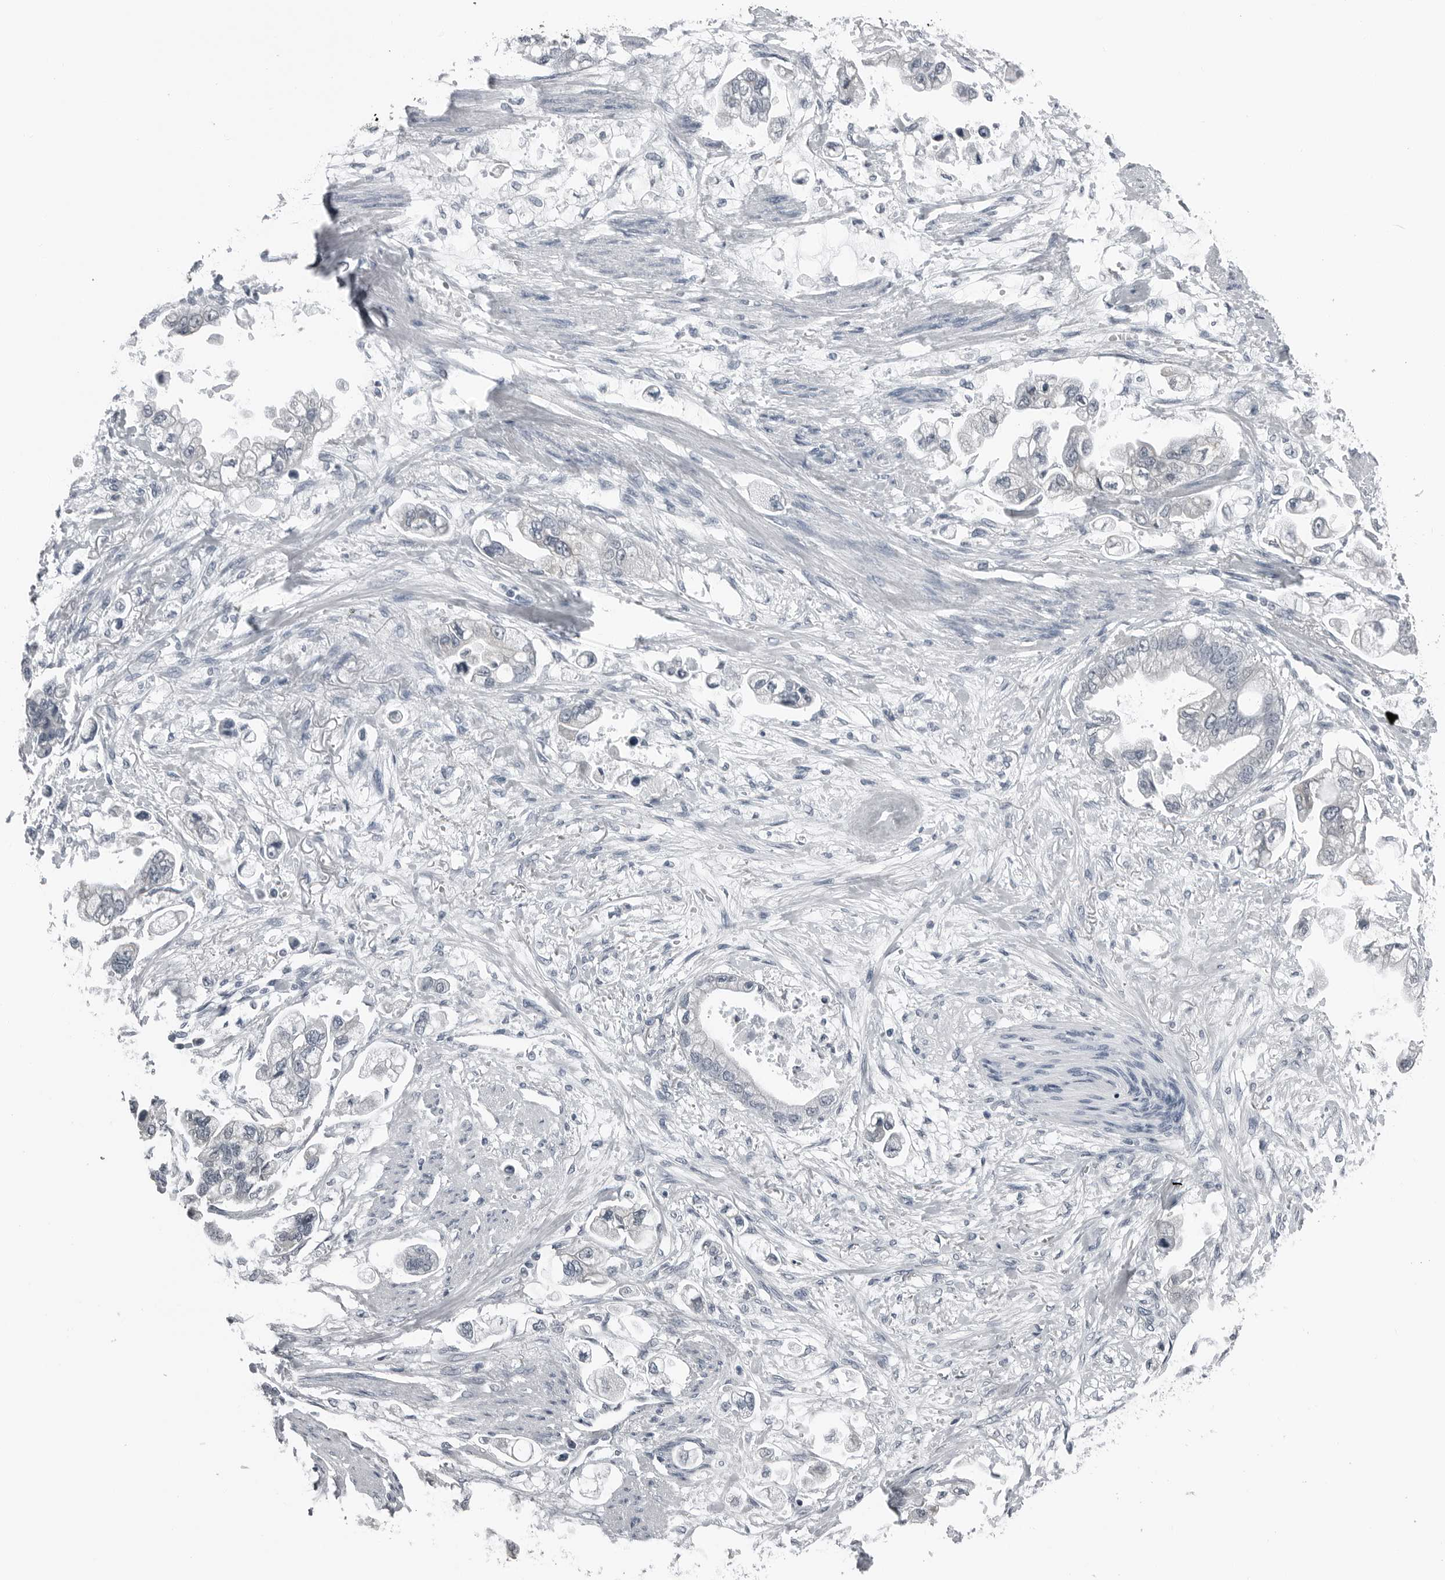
{"staining": {"intensity": "negative", "quantity": "none", "location": "none"}, "tissue": "stomach cancer", "cell_type": "Tumor cells", "image_type": "cancer", "snomed": [{"axis": "morphology", "description": "Adenocarcinoma, NOS"}, {"axis": "topography", "description": "Stomach"}], "caption": "This is an IHC micrograph of human adenocarcinoma (stomach). There is no staining in tumor cells.", "gene": "SPINK1", "patient": {"sex": "male", "age": 62}}